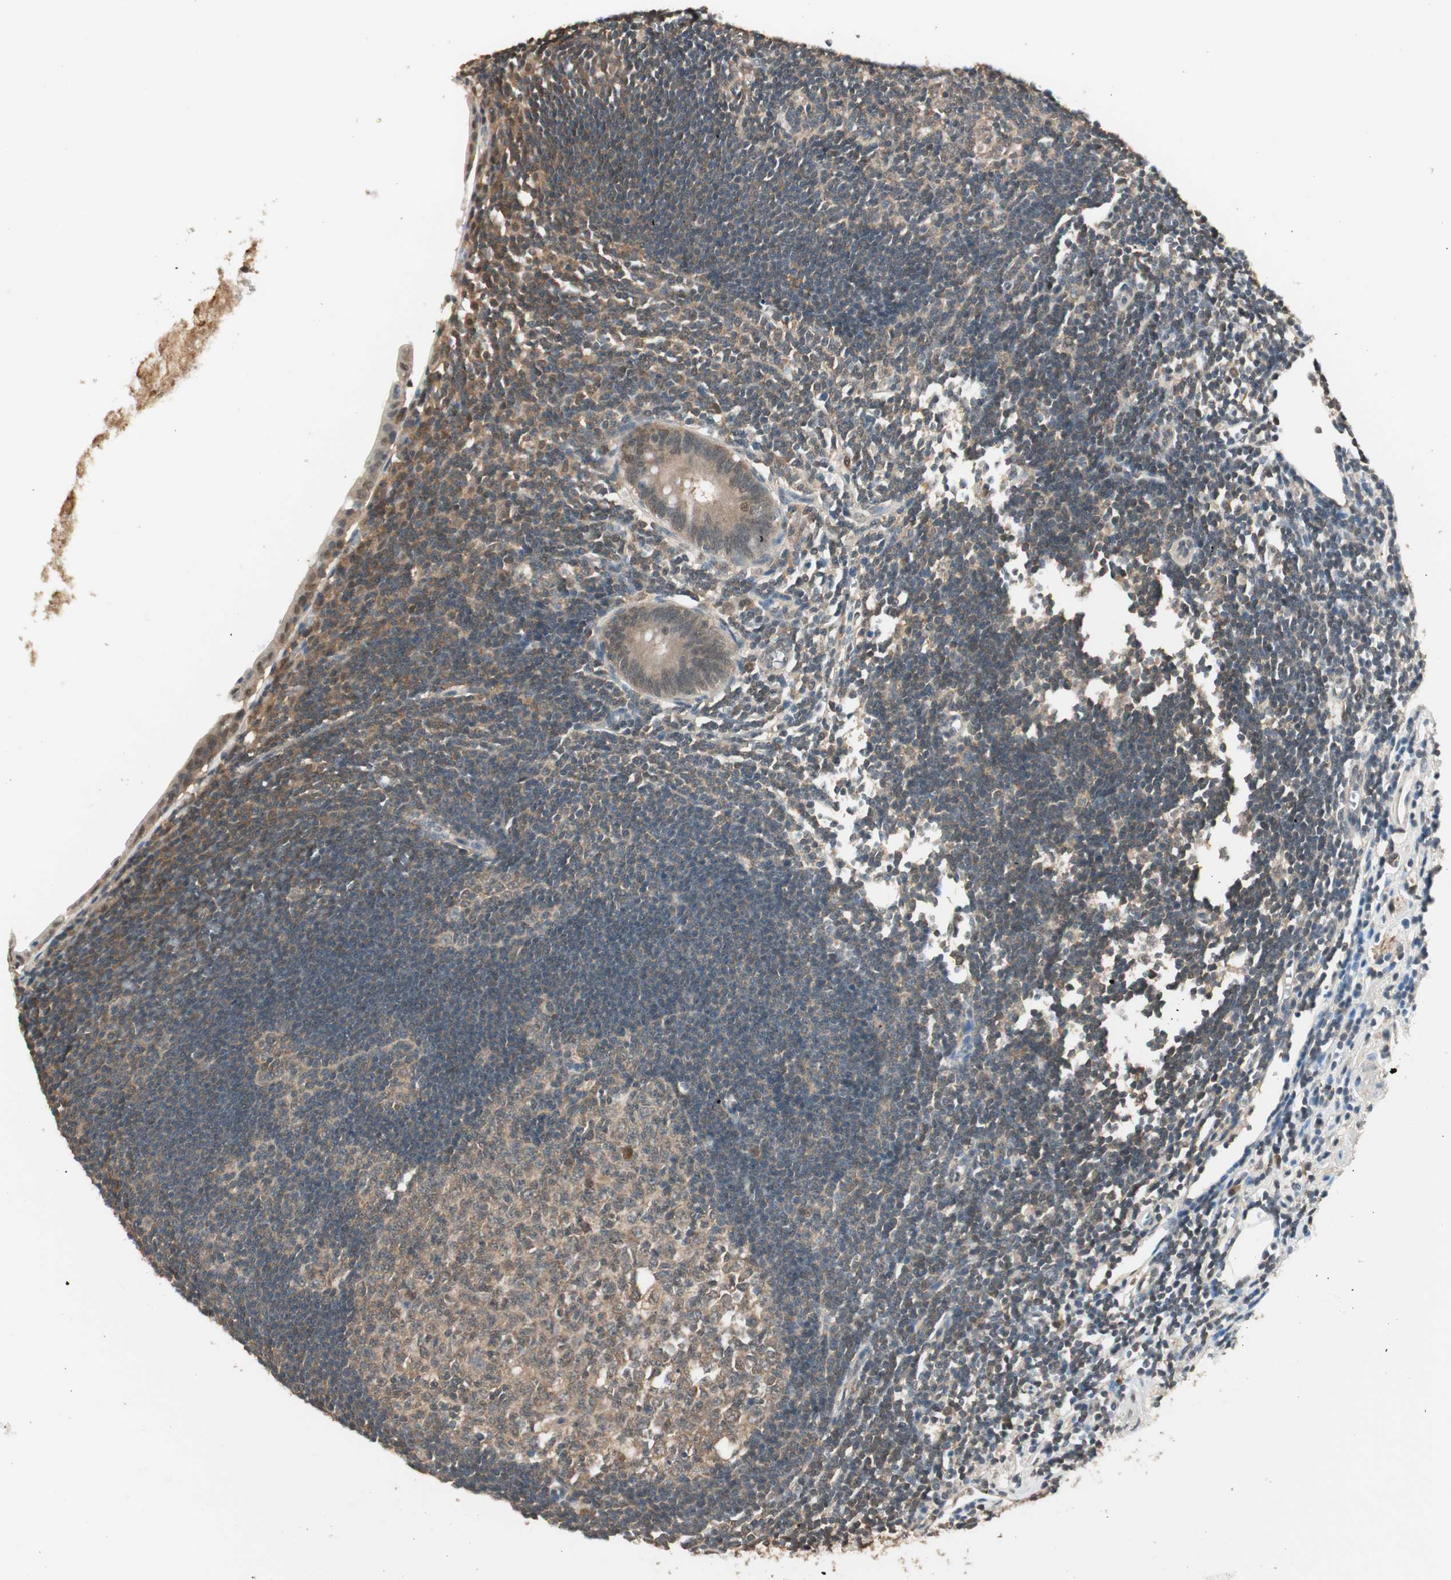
{"staining": {"intensity": "weak", "quantity": ">75%", "location": "cytoplasmic/membranous"}, "tissue": "appendix", "cell_type": "Glandular cells", "image_type": "normal", "snomed": [{"axis": "morphology", "description": "Normal tissue, NOS"}, {"axis": "topography", "description": "Appendix"}], "caption": "Appendix stained for a protein exhibits weak cytoplasmic/membranous positivity in glandular cells. The staining is performed using DAB brown chromogen to label protein expression. The nuclei are counter-stained blue using hematoxylin.", "gene": "USP5", "patient": {"sex": "female", "age": 50}}